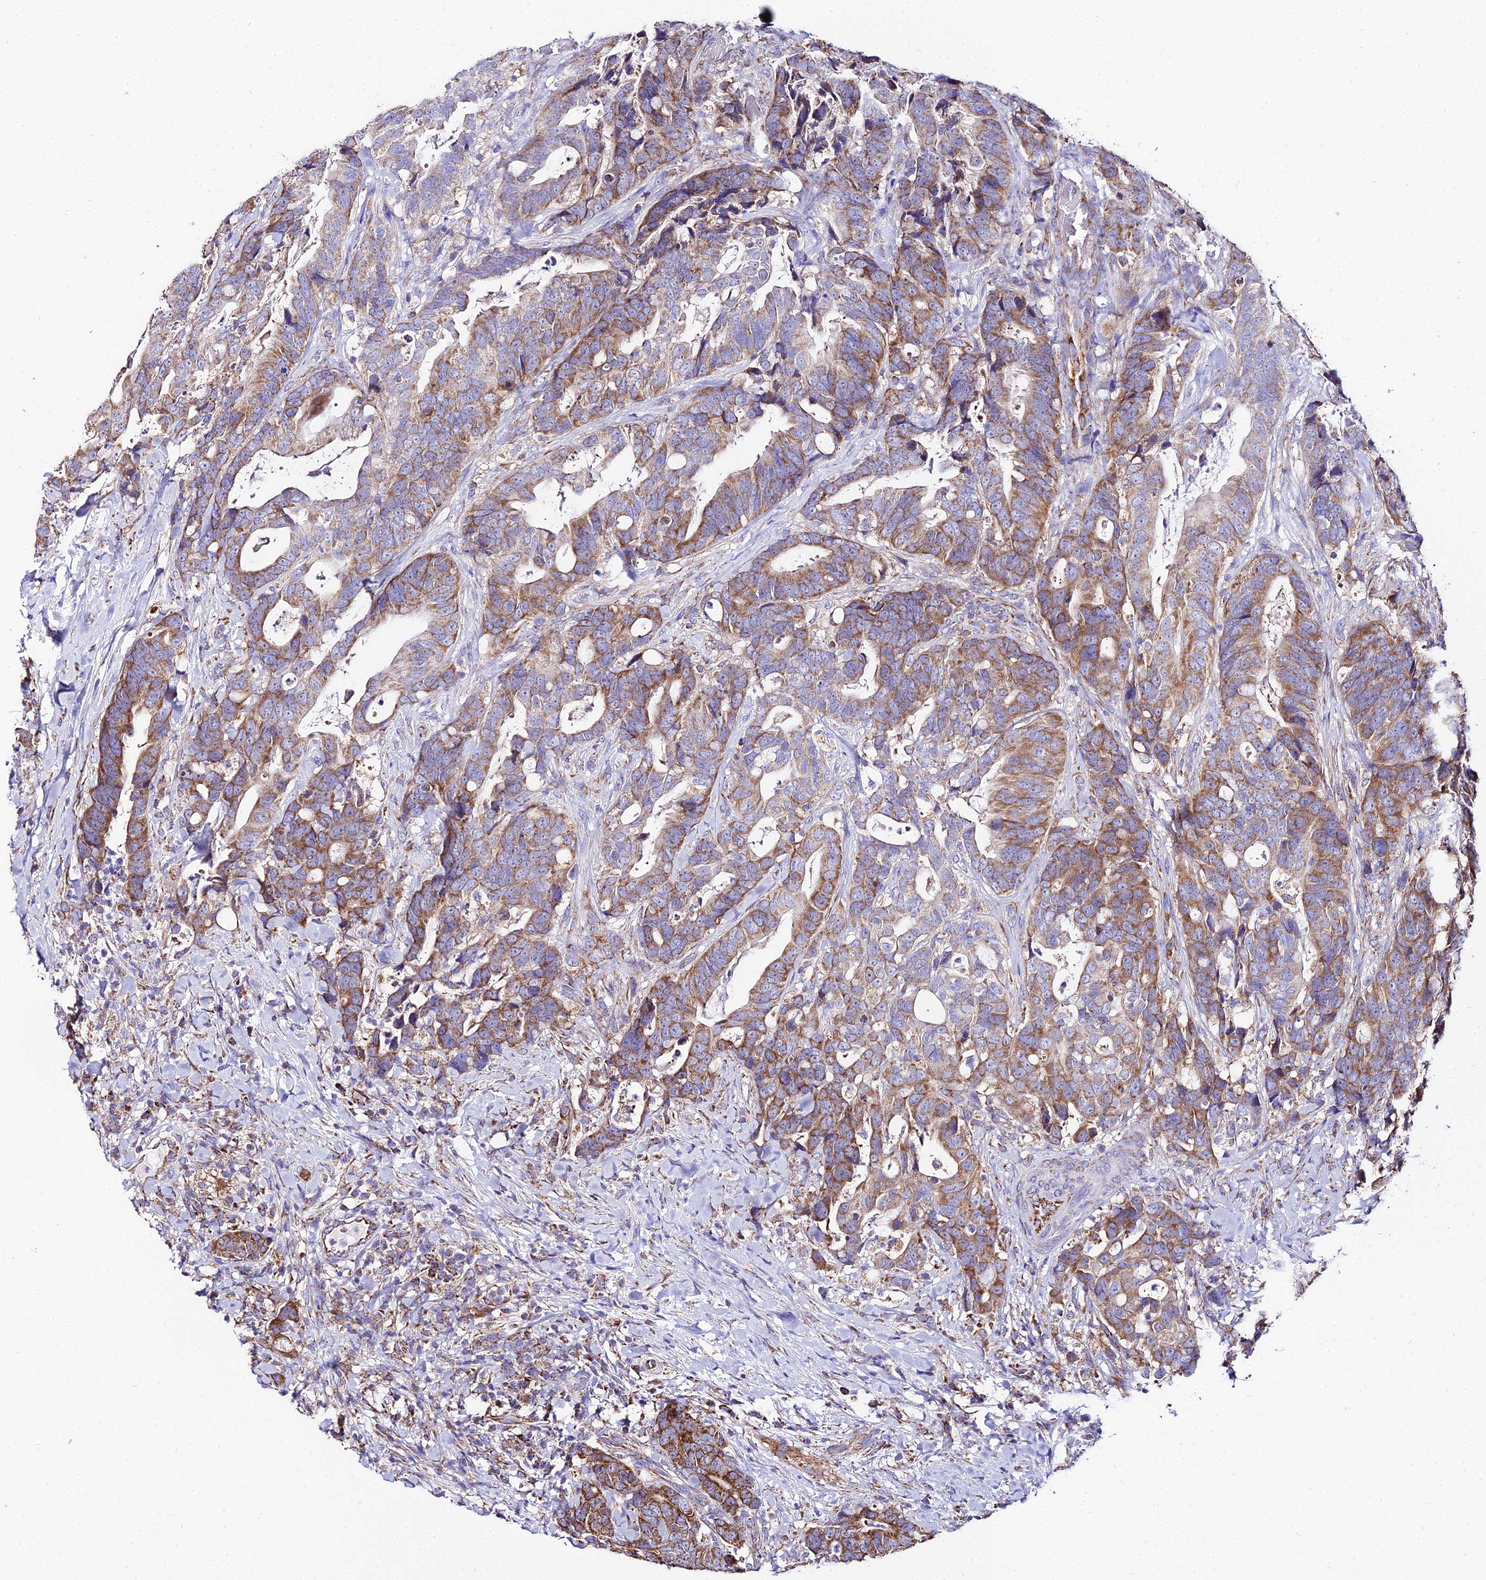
{"staining": {"intensity": "moderate", "quantity": ">75%", "location": "cytoplasmic/membranous"}, "tissue": "colorectal cancer", "cell_type": "Tumor cells", "image_type": "cancer", "snomed": [{"axis": "morphology", "description": "Adenocarcinoma, NOS"}, {"axis": "topography", "description": "Colon"}], "caption": "The immunohistochemical stain highlights moderate cytoplasmic/membranous positivity in tumor cells of colorectal cancer tissue.", "gene": "OCIAD1", "patient": {"sex": "female", "age": 82}}